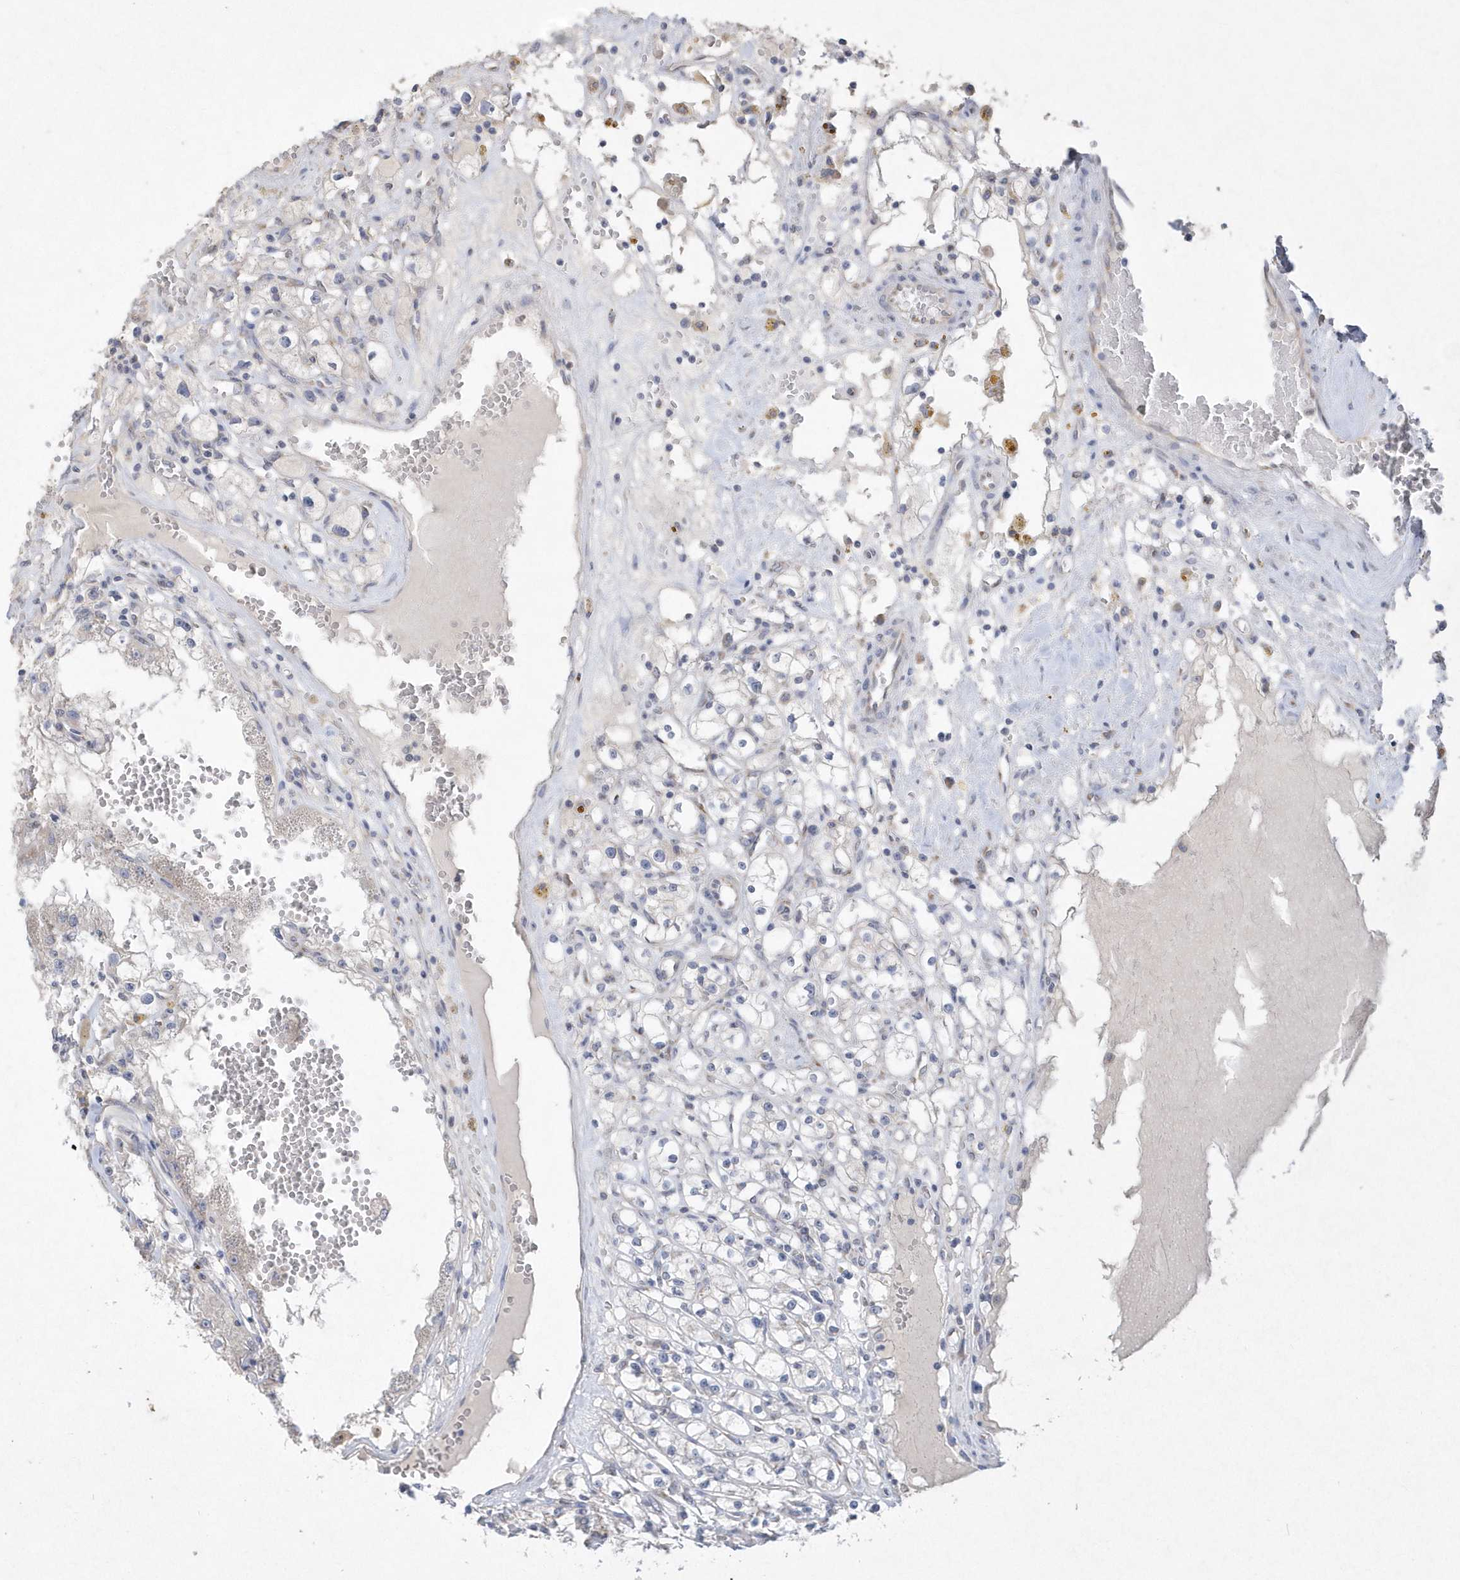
{"staining": {"intensity": "negative", "quantity": "none", "location": "none"}, "tissue": "renal cancer", "cell_type": "Tumor cells", "image_type": "cancer", "snomed": [{"axis": "morphology", "description": "Adenocarcinoma, NOS"}, {"axis": "topography", "description": "Kidney"}], "caption": "Renal cancer was stained to show a protein in brown. There is no significant positivity in tumor cells. (DAB immunohistochemistry, high magnification).", "gene": "DGAT1", "patient": {"sex": "male", "age": 56}}